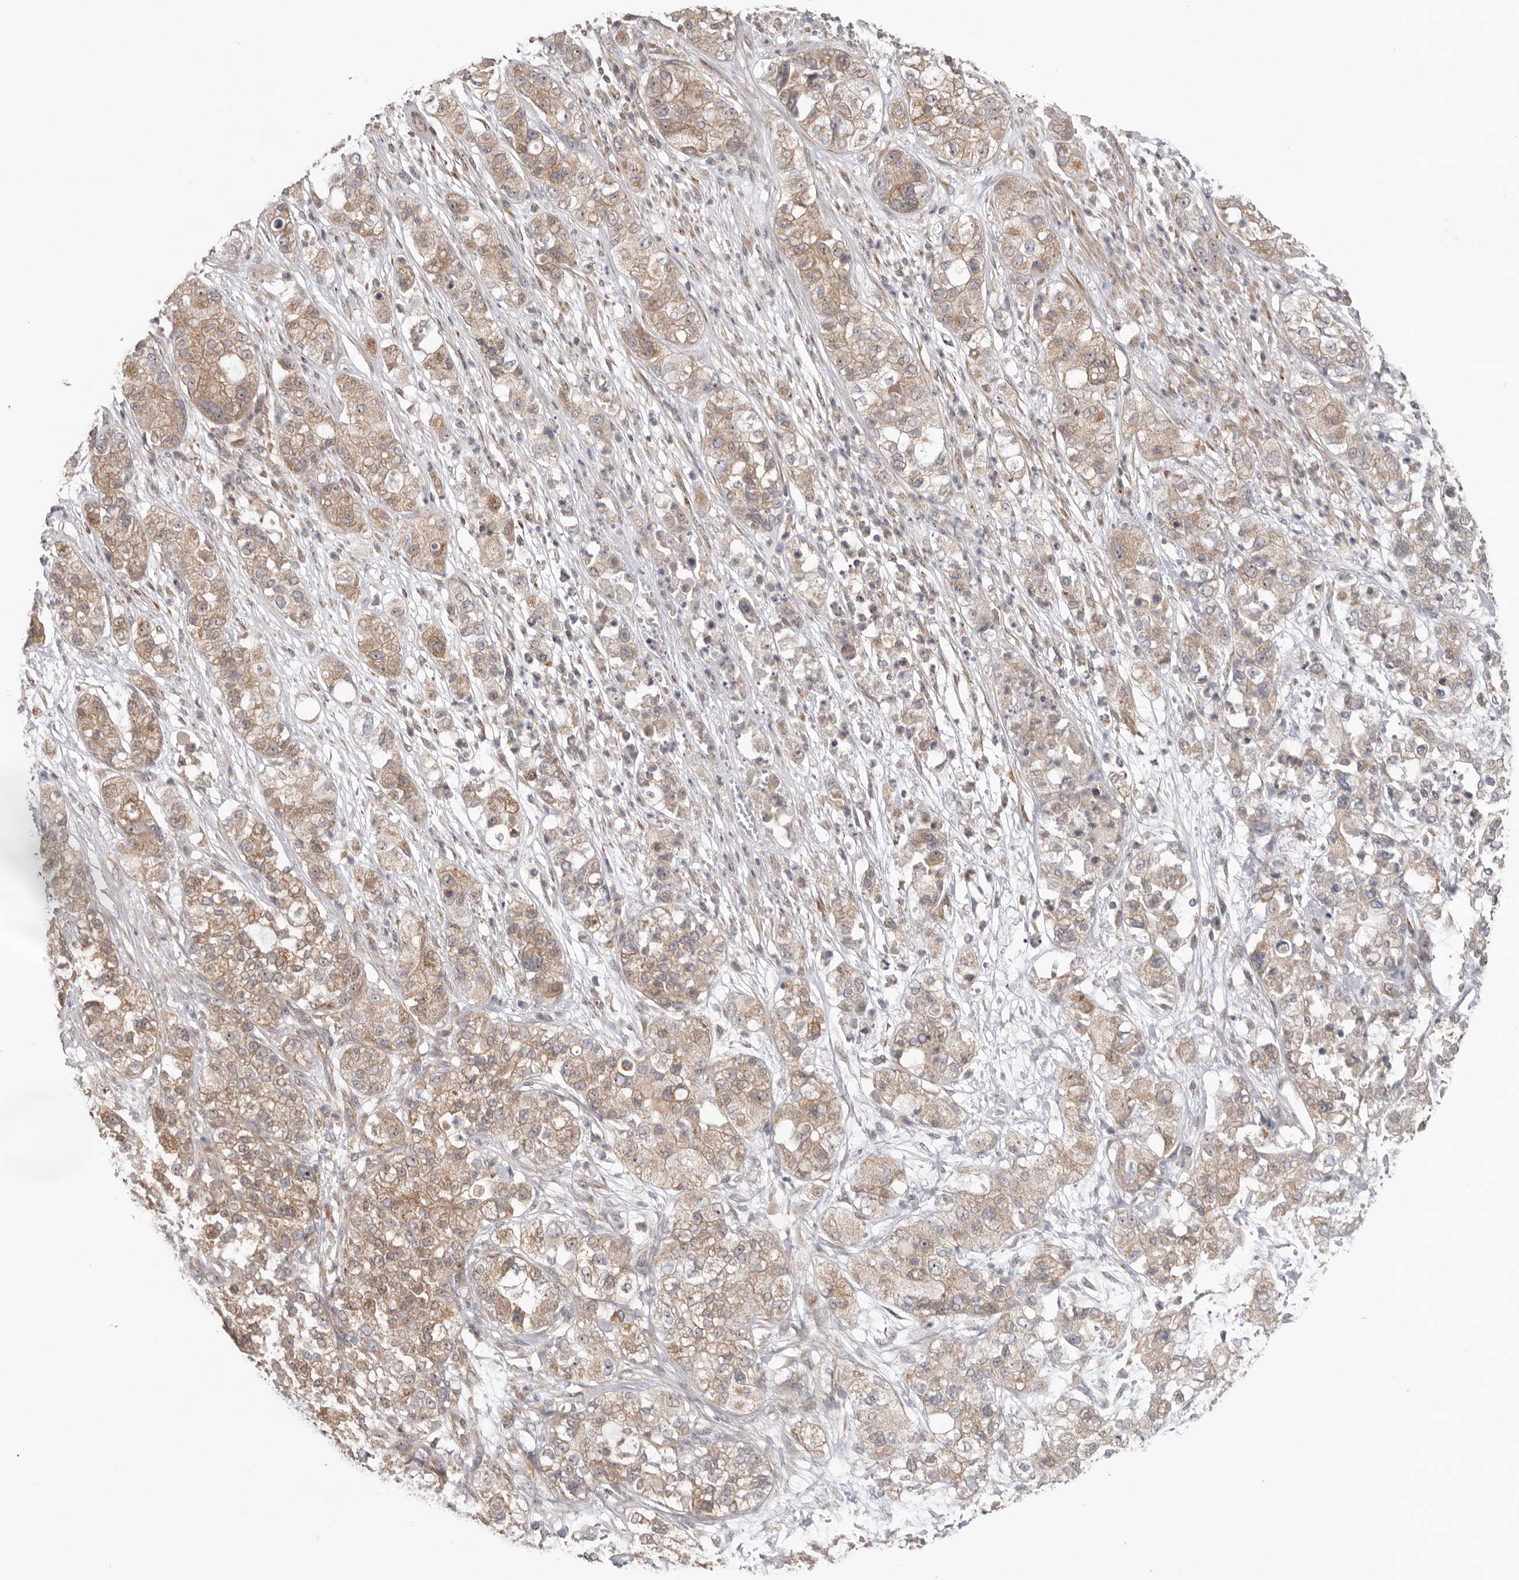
{"staining": {"intensity": "moderate", "quantity": ">75%", "location": "cytoplasmic/membranous,nuclear"}, "tissue": "pancreatic cancer", "cell_type": "Tumor cells", "image_type": "cancer", "snomed": [{"axis": "morphology", "description": "Adenocarcinoma, NOS"}, {"axis": "topography", "description": "Pancreas"}], "caption": "Adenocarcinoma (pancreatic) stained with immunohistochemistry (IHC) demonstrates moderate cytoplasmic/membranous and nuclear positivity in approximately >75% of tumor cells.", "gene": "HINT3", "patient": {"sex": "female", "age": 78}}